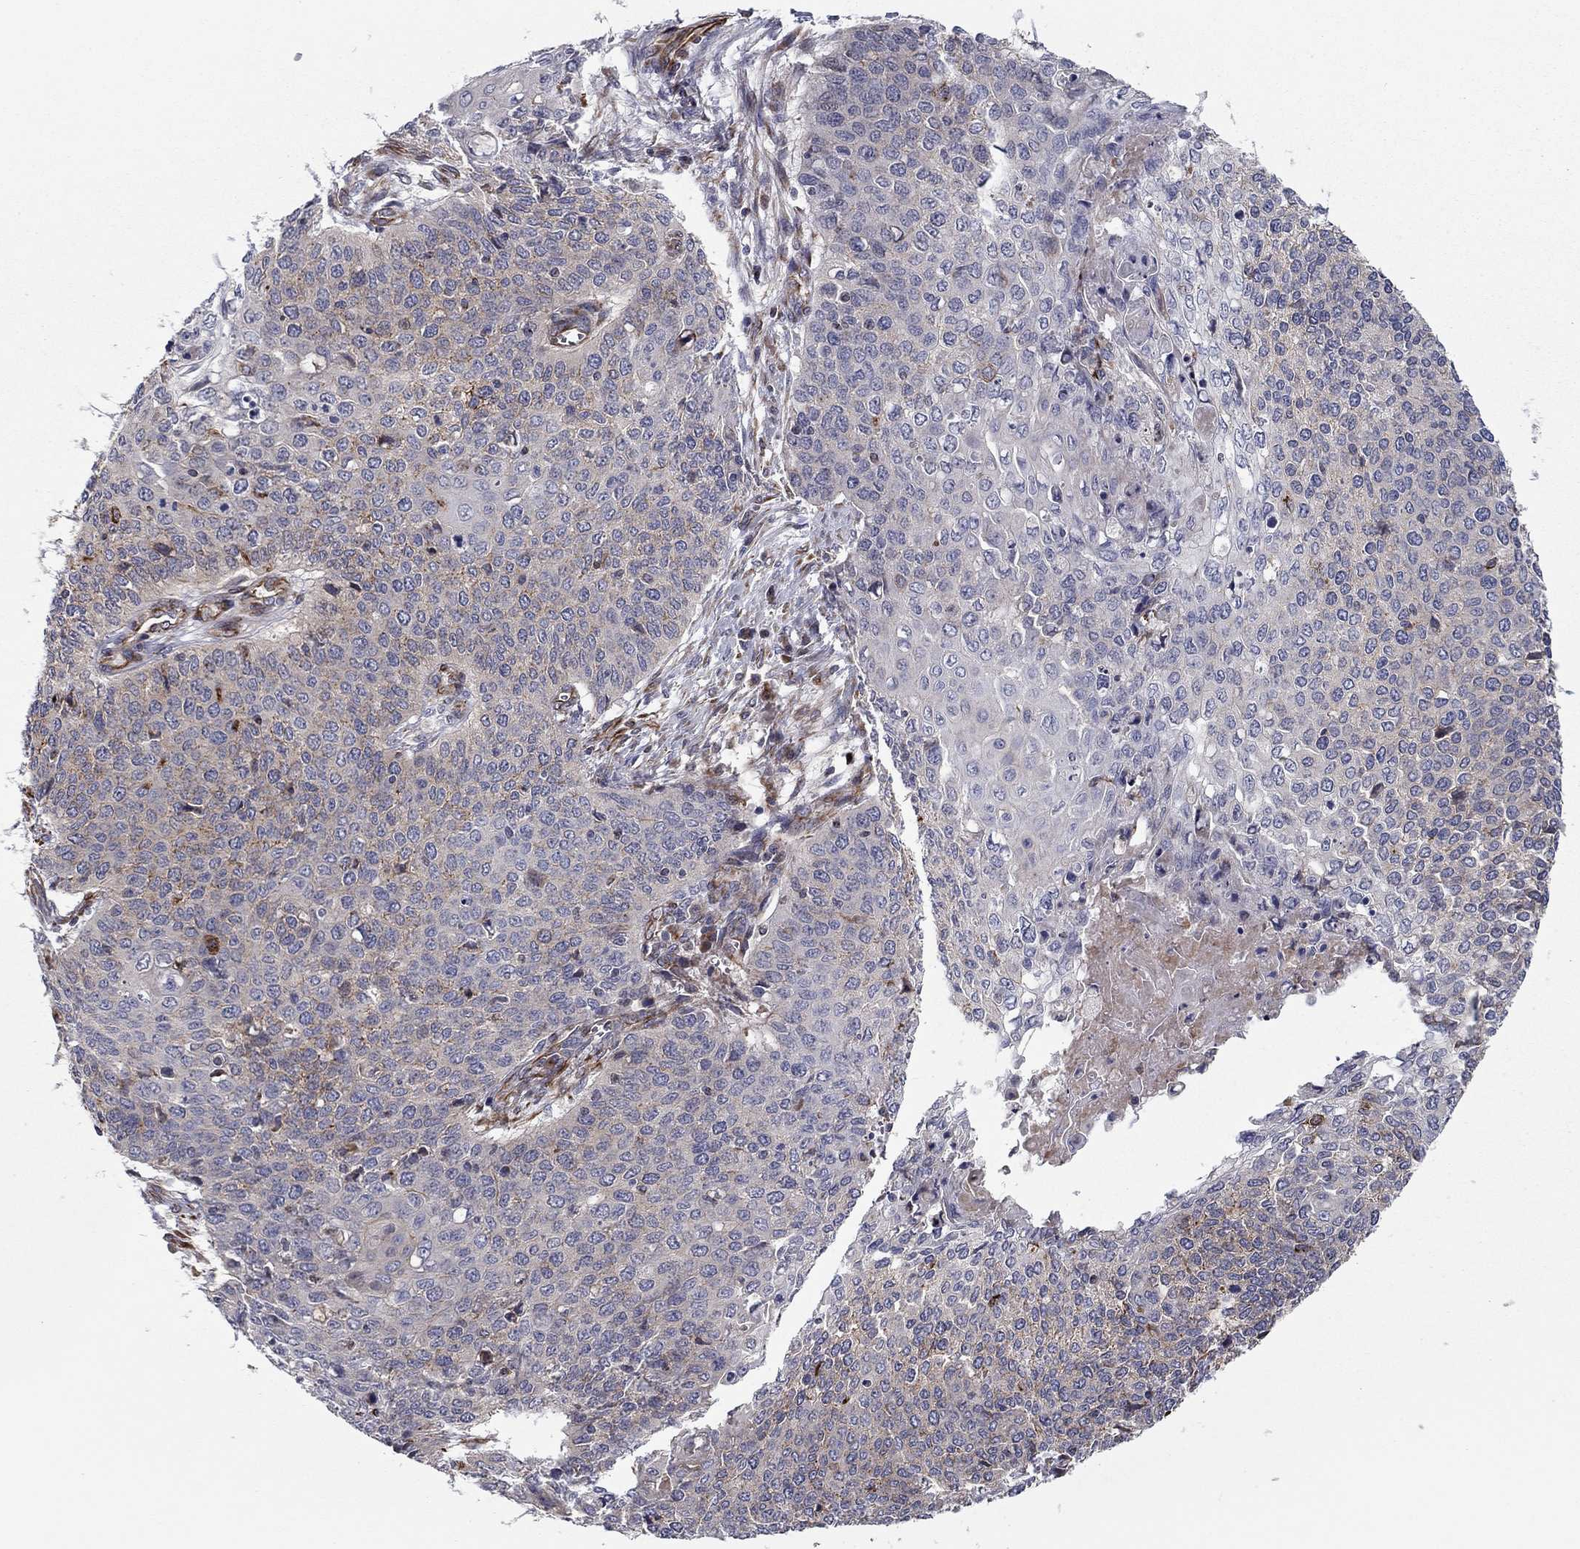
{"staining": {"intensity": "weak", "quantity": "<25%", "location": "cytoplasmic/membranous"}, "tissue": "cervical cancer", "cell_type": "Tumor cells", "image_type": "cancer", "snomed": [{"axis": "morphology", "description": "Squamous cell carcinoma, NOS"}, {"axis": "topography", "description": "Cervix"}], "caption": "Squamous cell carcinoma (cervical) stained for a protein using IHC exhibits no expression tumor cells.", "gene": "CLSTN1", "patient": {"sex": "female", "age": 39}}